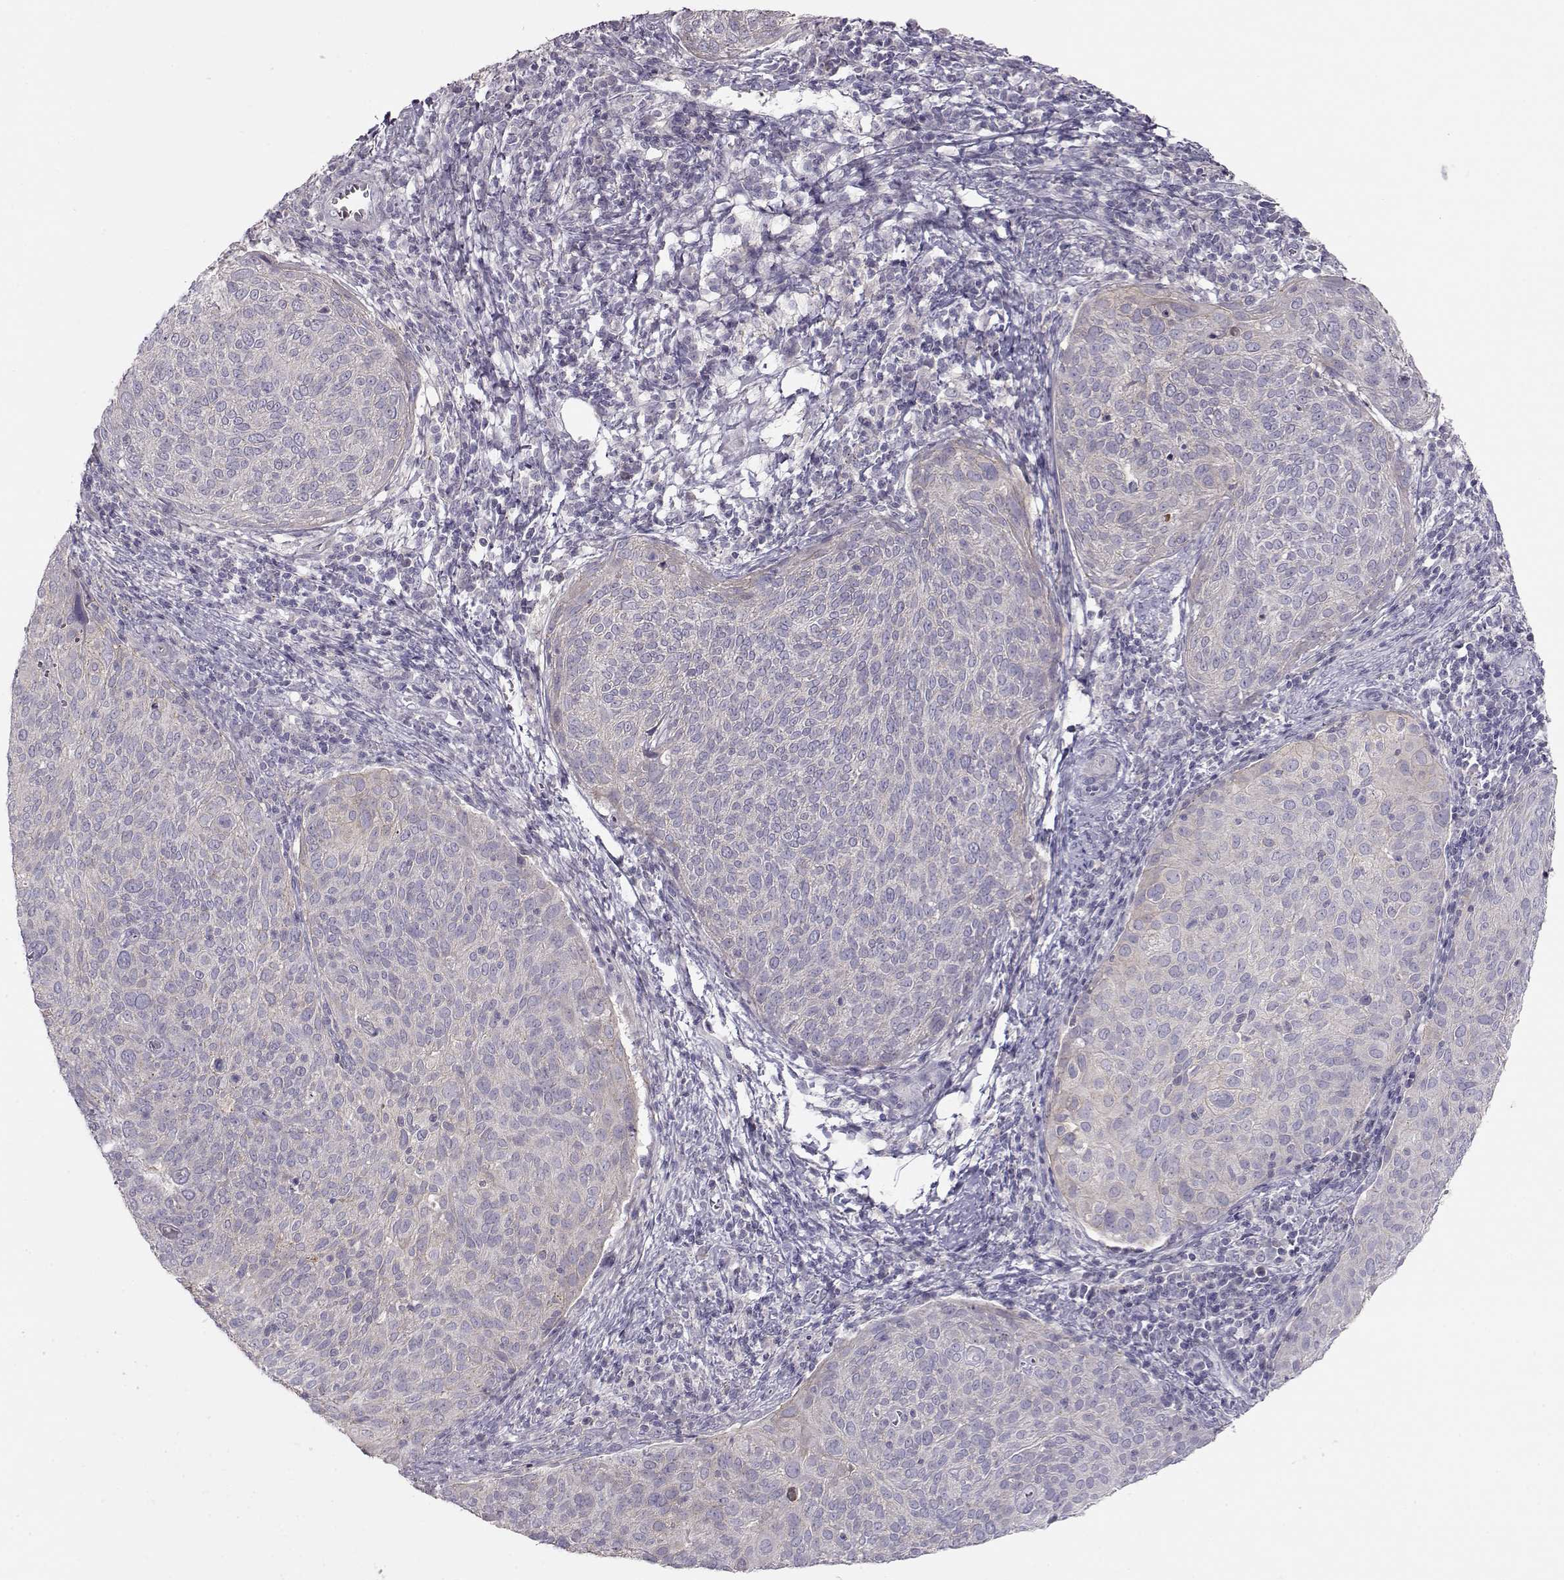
{"staining": {"intensity": "negative", "quantity": "none", "location": "none"}, "tissue": "cervical cancer", "cell_type": "Tumor cells", "image_type": "cancer", "snomed": [{"axis": "morphology", "description": "Squamous cell carcinoma, NOS"}, {"axis": "topography", "description": "Cervix"}], "caption": "Cervical cancer was stained to show a protein in brown. There is no significant positivity in tumor cells. (Brightfield microscopy of DAB (3,3'-diaminobenzidine) immunohistochemistry (IHC) at high magnification).", "gene": "GRK1", "patient": {"sex": "female", "age": 39}}